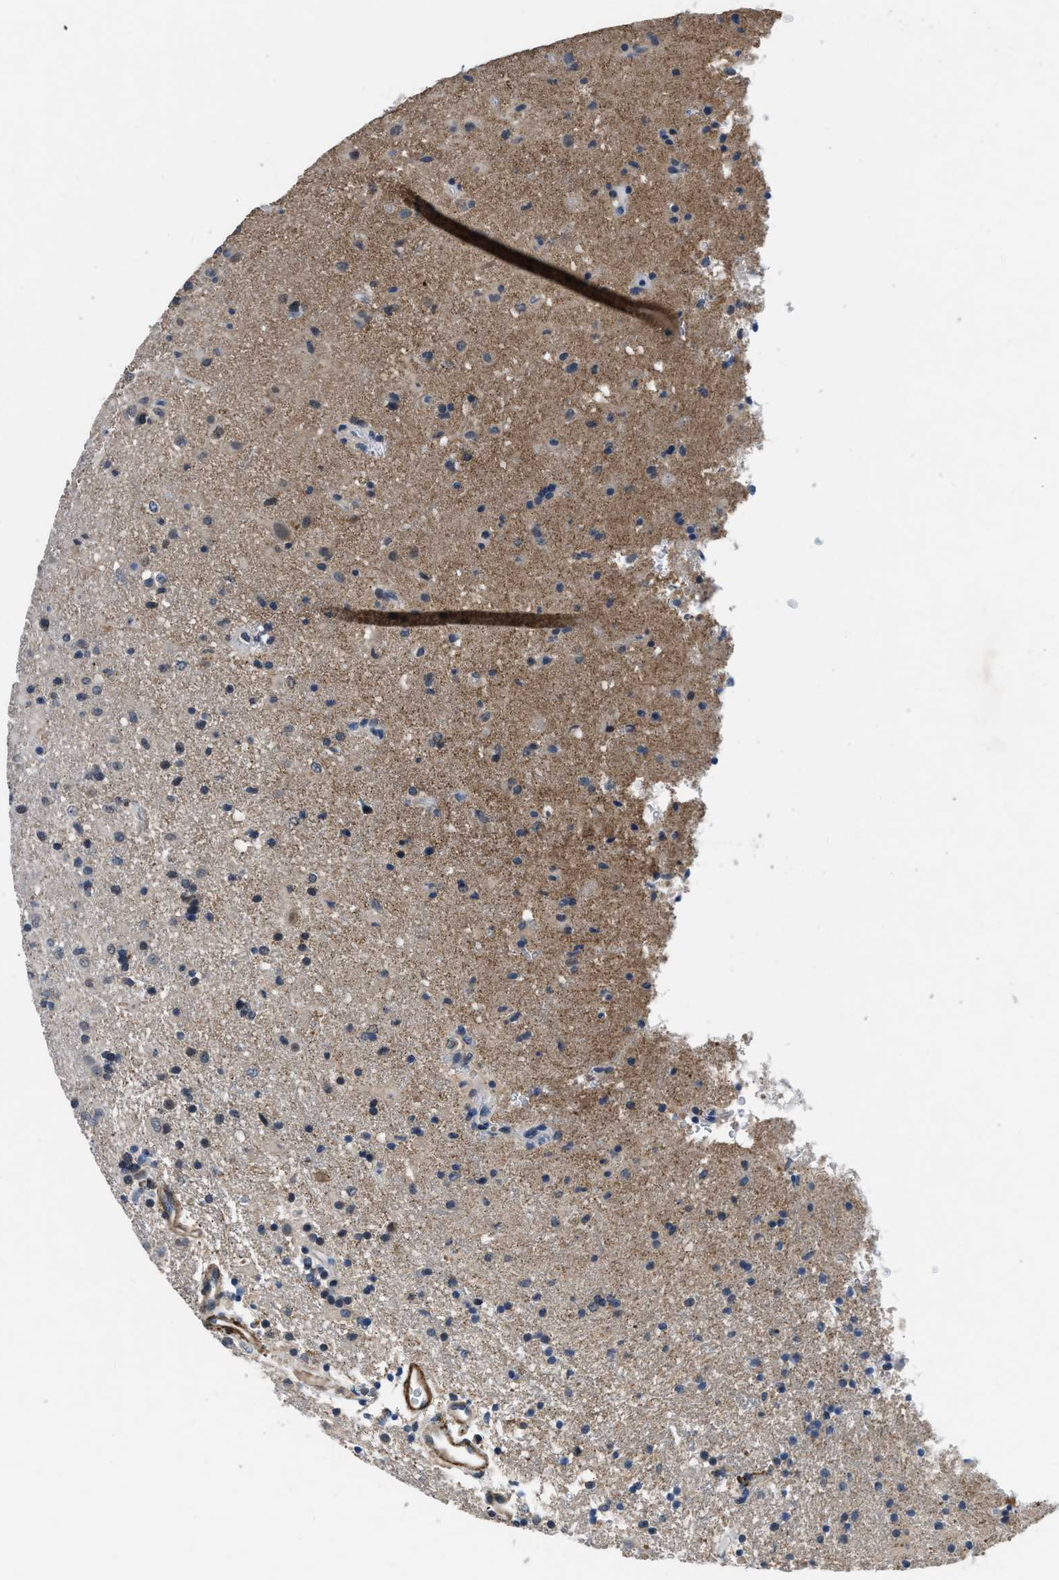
{"staining": {"intensity": "weak", "quantity": "<25%", "location": "cytoplasmic/membranous,nuclear"}, "tissue": "glioma", "cell_type": "Tumor cells", "image_type": "cancer", "snomed": [{"axis": "morphology", "description": "Glioma, malignant, Low grade"}, {"axis": "topography", "description": "Brain"}], "caption": "This is a image of immunohistochemistry (IHC) staining of glioma, which shows no expression in tumor cells. The staining is performed using DAB (3,3'-diaminobenzidine) brown chromogen with nuclei counter-stained in using hematoxylin.", "gene": "LANCL2", "patient": {"sex": "male", "age": 65}}